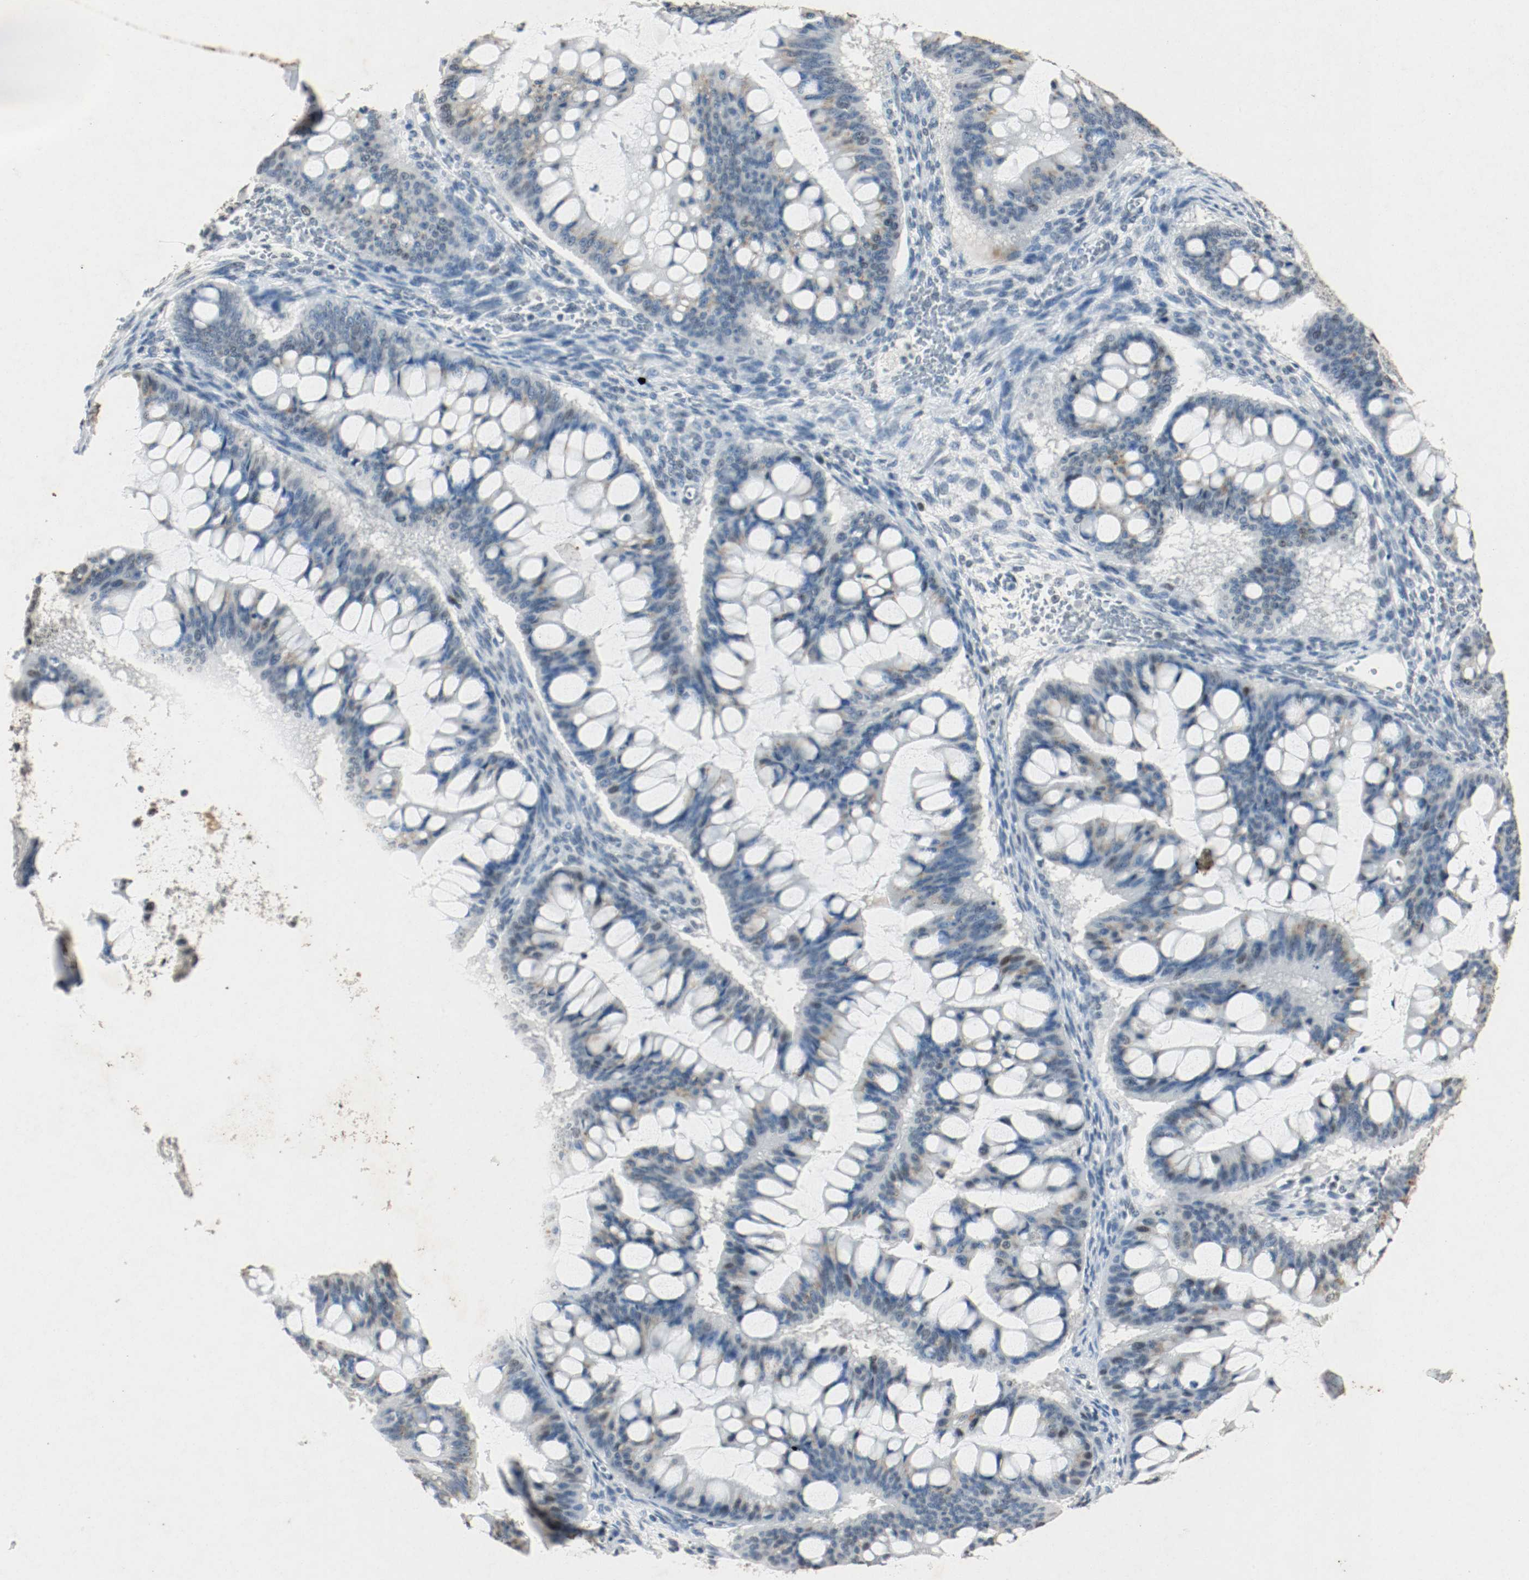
{"staining": {"intensity": "moderate", "quantity": "<25%", "location": "nuclear"}, "tissue": "ovarian cancer", "cell_type": "Tumor cells", "image_type": "cancer", "snomed": [{"axis": "morphology", "description": "Cystadenocarcinoma, mucinous, NOS"}, {"axis": "topography", "description": "Ovary"}], "caption": "Ovarian mucinous cystadenocarcinoma stained with immunohistochemistry (IHC) shows moderate nuclear positivity in approximately <25% of tumor cells.", "gene": "DNMT1", "patient": {"sex": "female", "age": 73}}